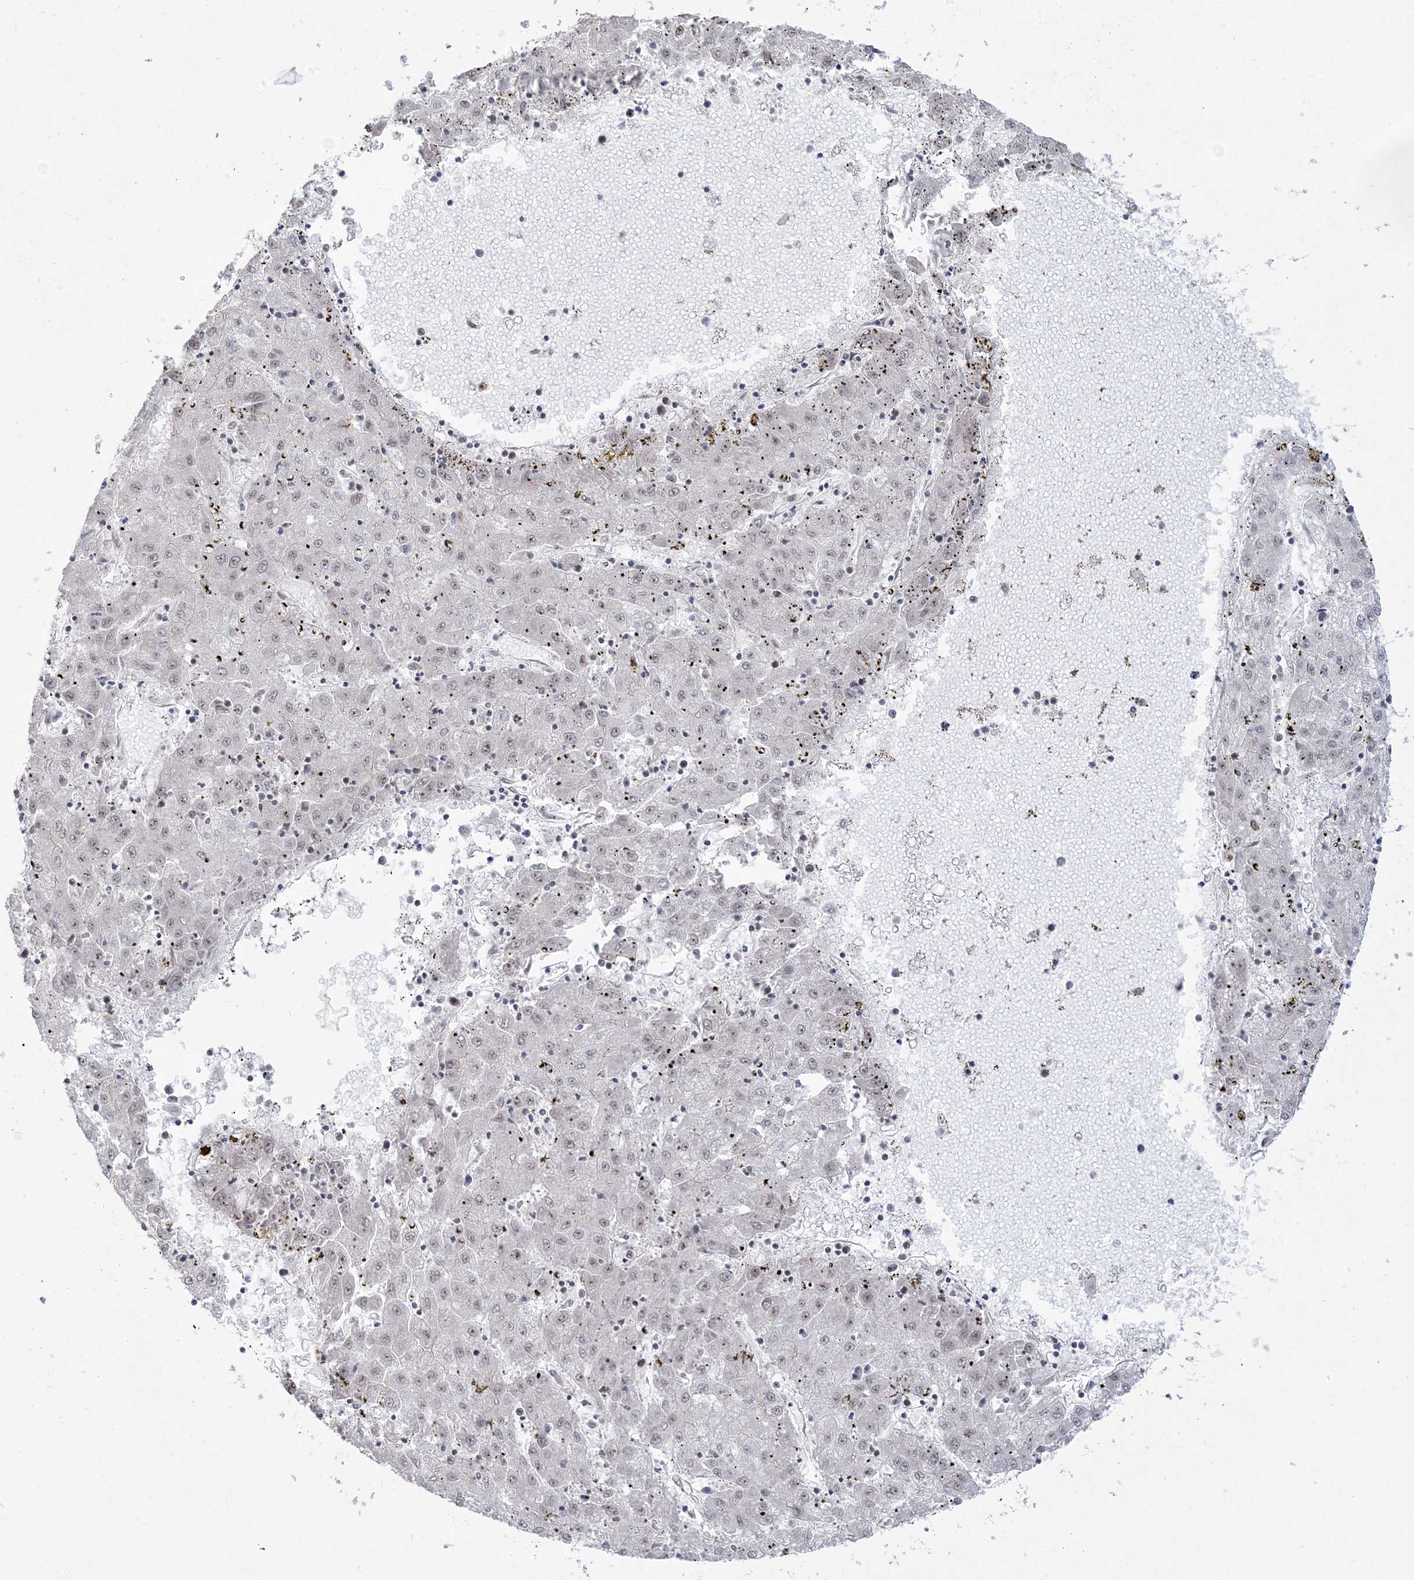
{"staining": {"intensity": "weak", "quantity": "25%-75%", "location": "nuclear"}, "tissue": "liver cancer", "cell_type": "Tumor cells", "image_type": "cancer", "snomed": [{"axis": "morphology", "description": "Carcinoma, Hepatocellular, NOS"}, {"axis": "topography", "description": "Liver"}], "caption": "Protein expression analysis of liver cancer displays weak nuclear positivity in approximately 25%-75% of tumor cells.", "gene": "MTREX", "patient": {"sex": "male", "age": 72}}